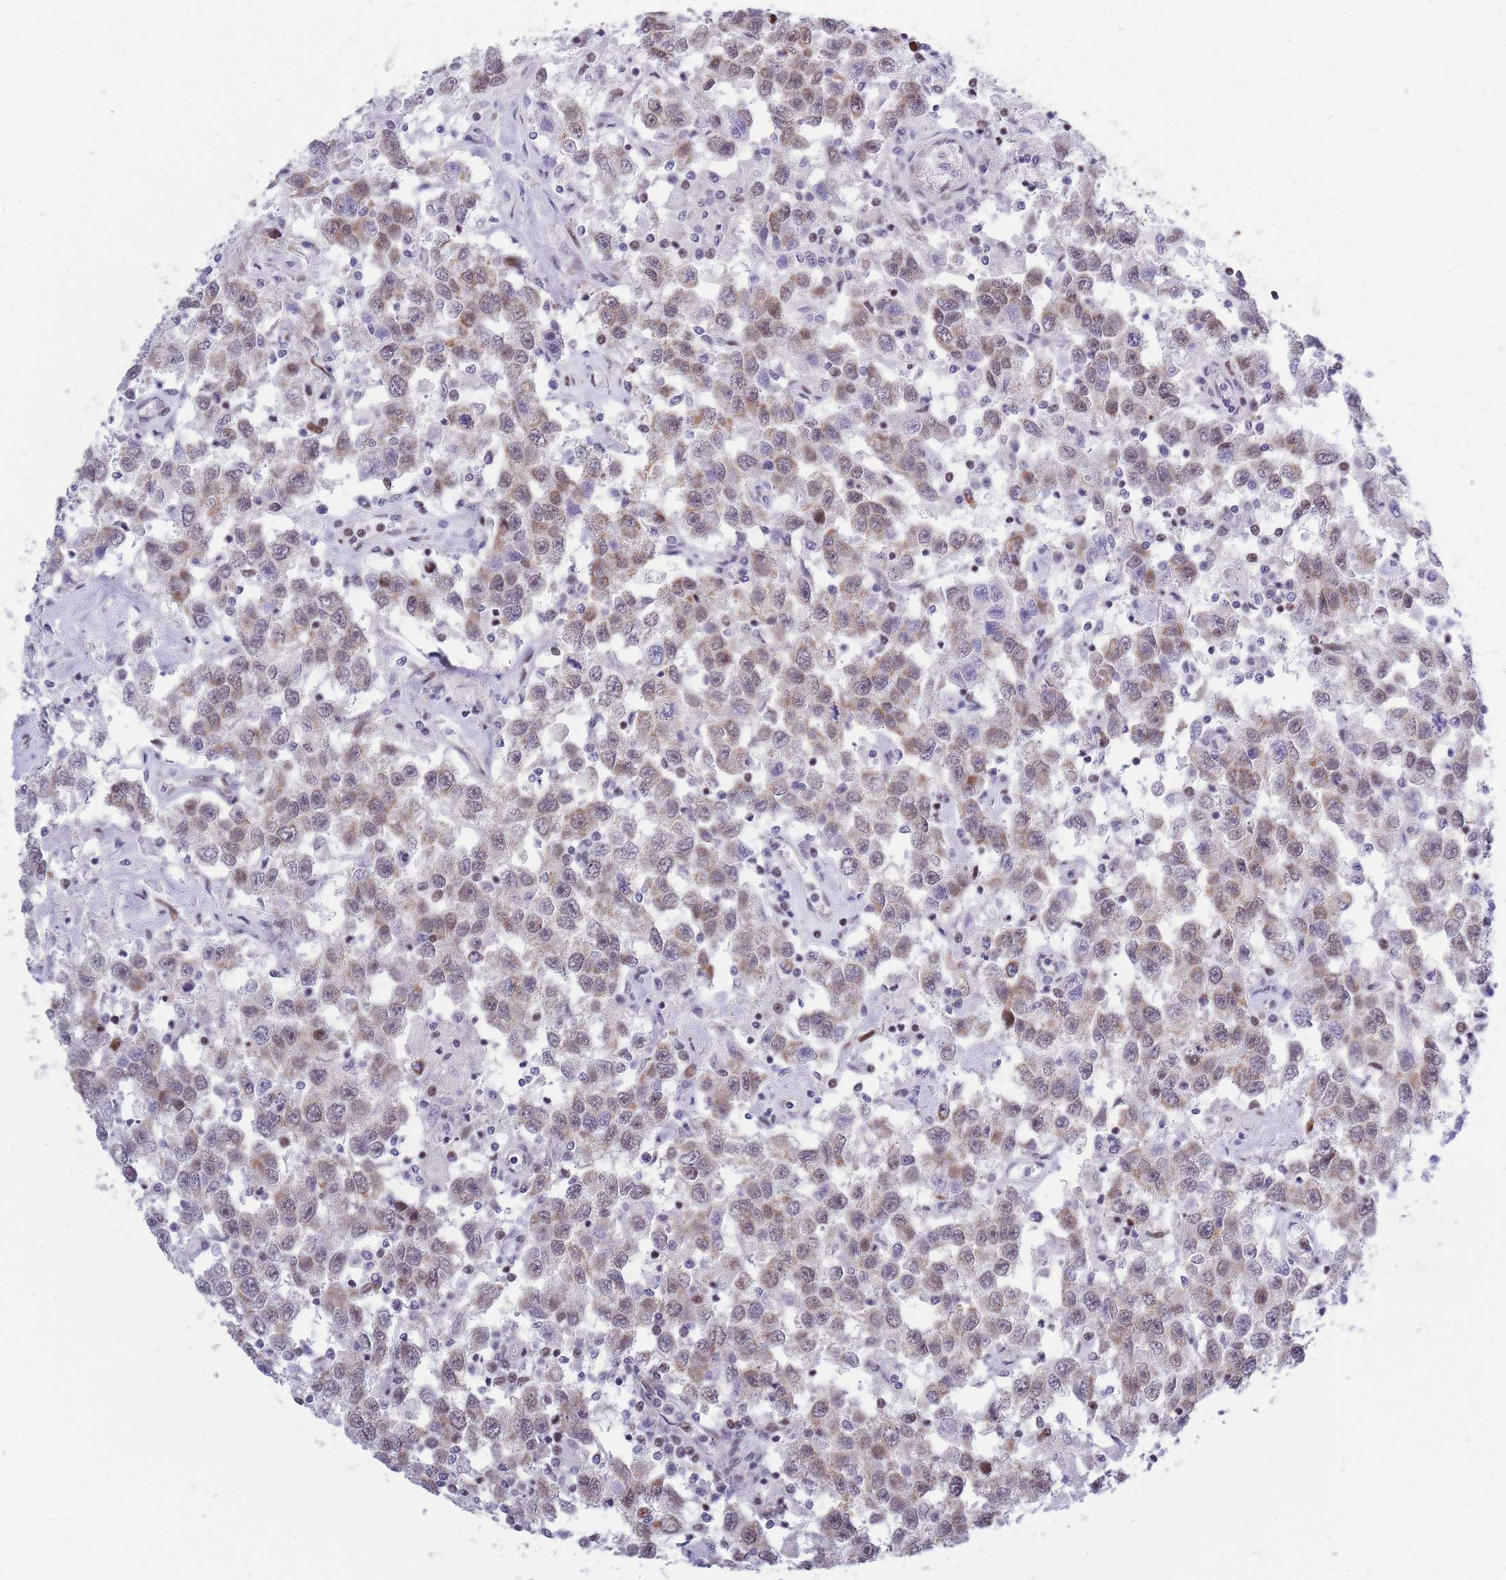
{"staining": {"intensity": "negative", "quantity": "none", "location": "none"}, "tissue": "testis cancer", "cell_type": "Tumor cells", "image_type": "cancer", "snomed": [{"axis": "morphology", "description": "Seminoma, NOS"}, {"axis": "topography", "description": "Testis"}], "caption": "Testis cancer (seminoma) stained for a protein using immunohistochemistry shows no positivity tumor cells.", "gene": "MOB4", "patient": {"sex": "male", "age": 41}}